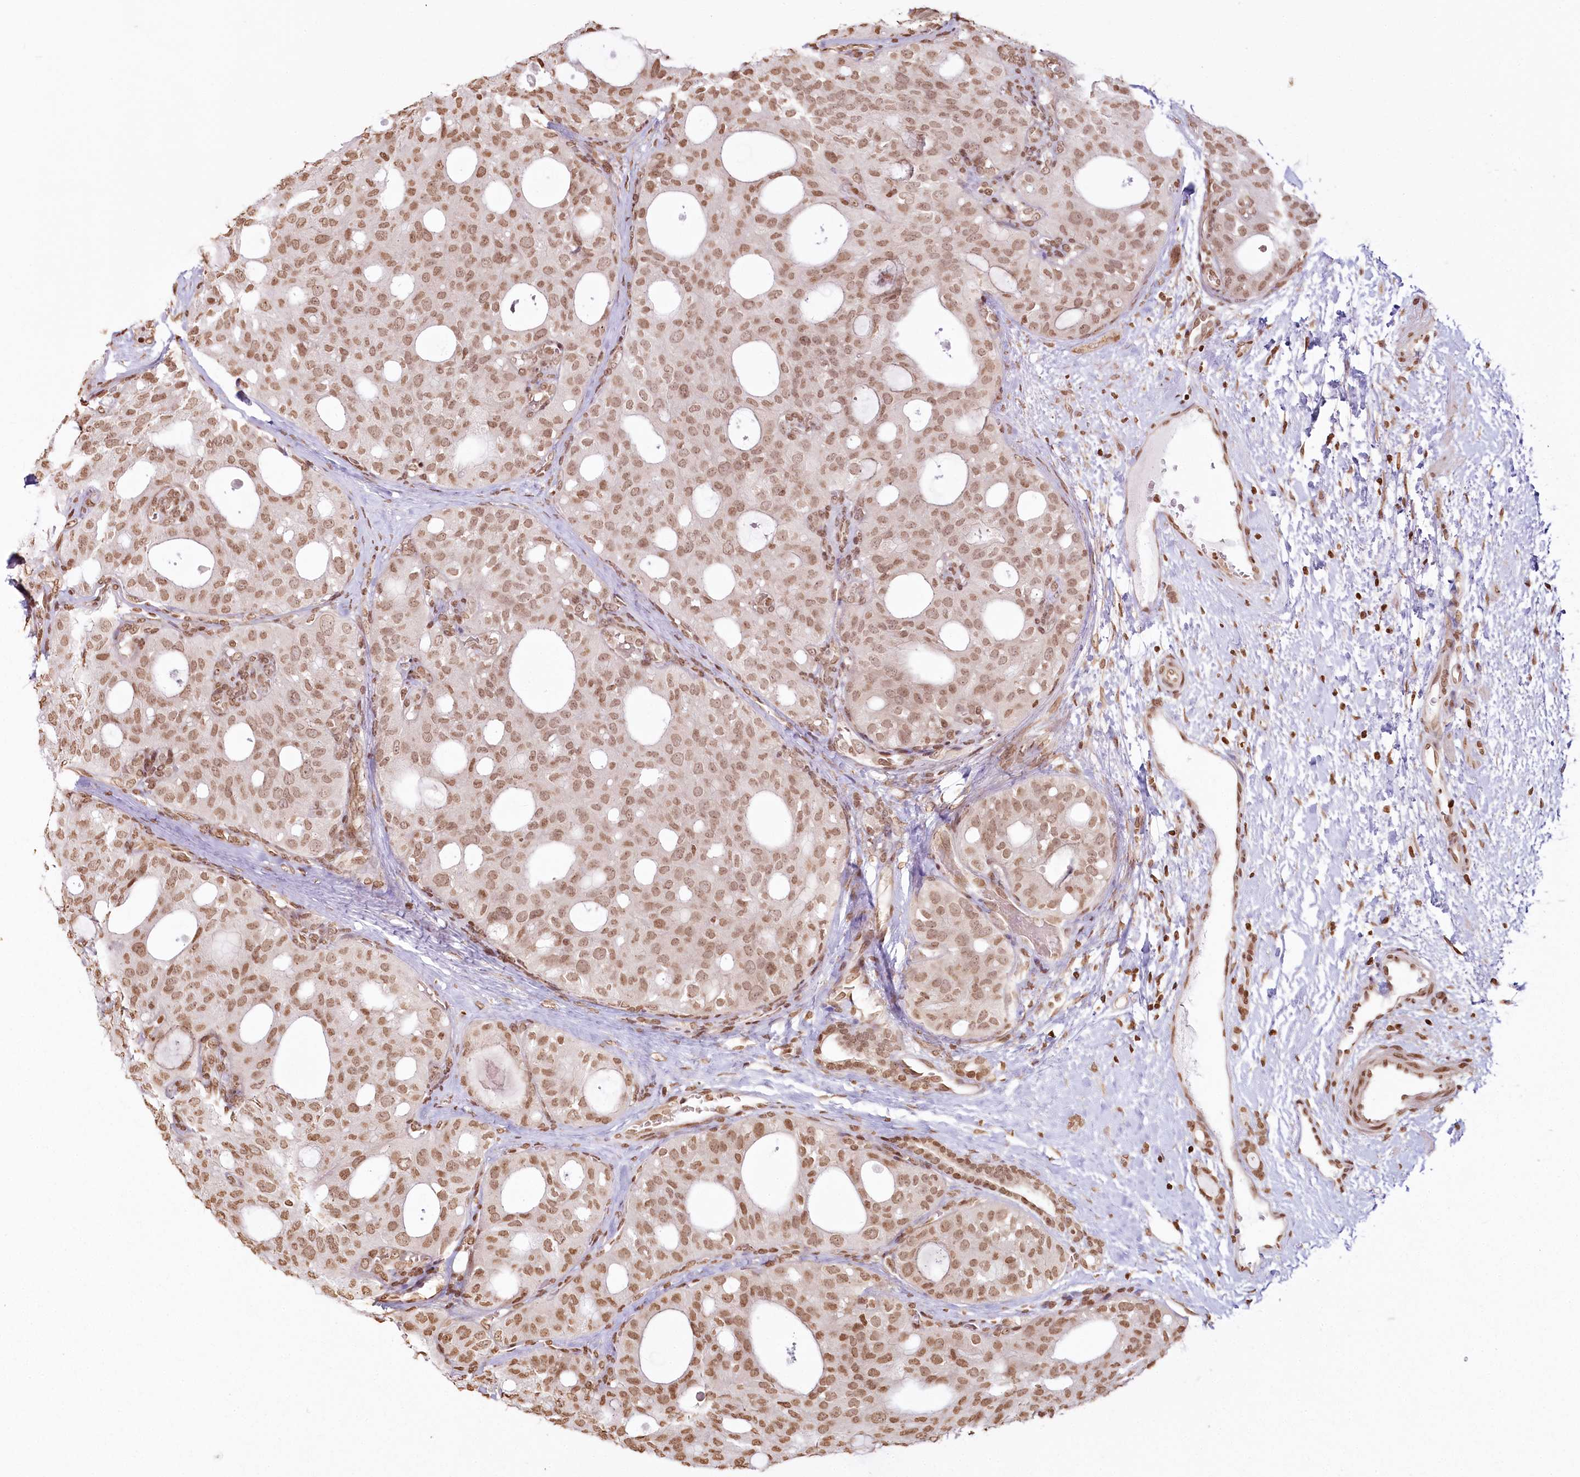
{"staining": {"intensity": "moderate", "quantity": ">75%", "location": "nuclear"}, "tissue": "thyroid cancer", "cell_type": "Tumor cells", "image_type": "cancer", "snomed": [{"axis": "morphology", "description": "Follicular adenoma carcinoma, NOS"}, {"axis": "topography", "description": "Thyroid gland"}], "caption": "Immunohistochemical staining of thyroid cancer displays medium levels of moderate nuclear protein expression in approximately >75% of tumor cells.", "gene": "FAM13A", "patient": {"sex": "male", "age": 75}}